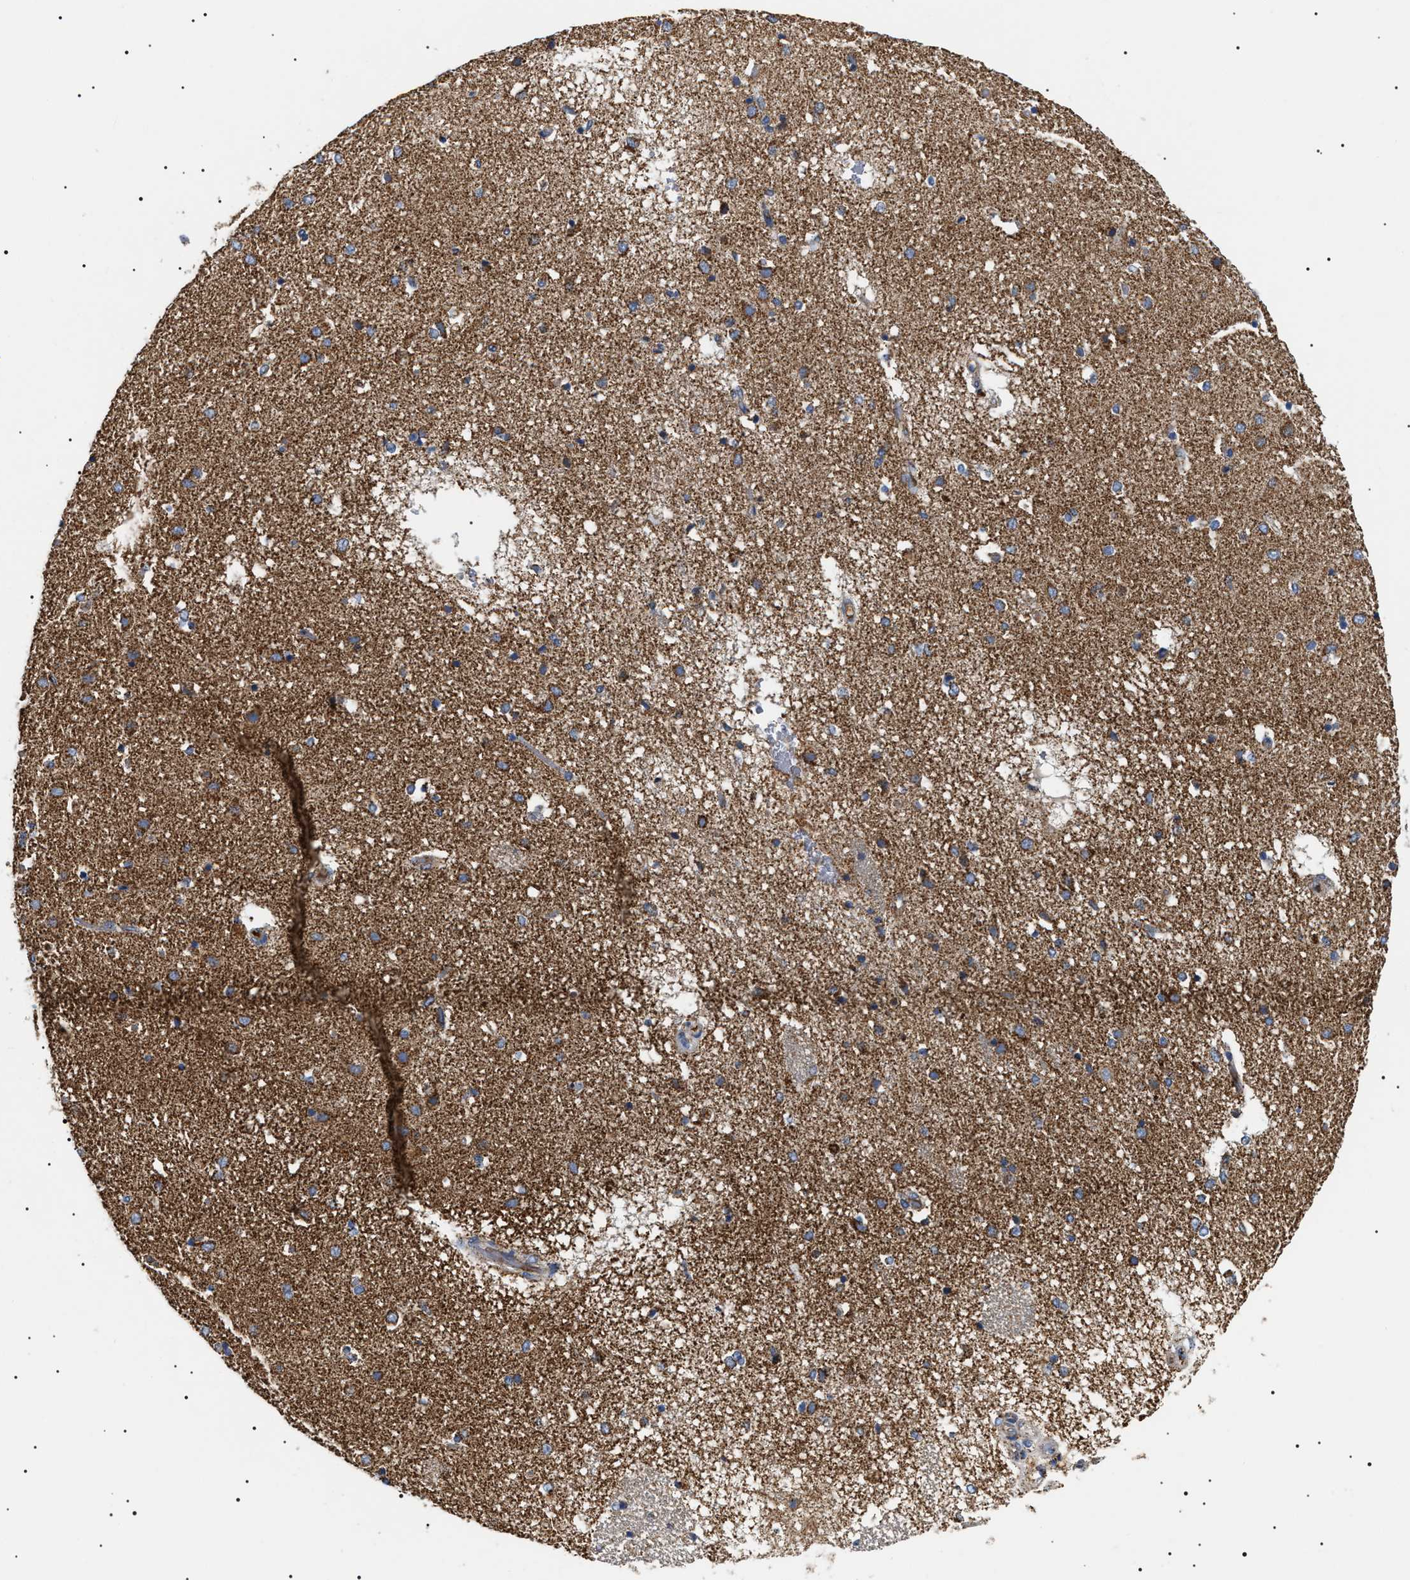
{"staining": {"intensity": "moderate", "quantity": ">75%", "location": "cytoplasmic/membranous"}, "tissue": "caudate", "cell_type": "Glial cells", "image_type": "normal", "snomed": [{"axis": "morphology", "description": "Normal tissue, NOS"}, {"axis": "topography", "description": "Lateral ventricle wall"}], "caption": "Immunohistochemistry (DAB (3,3'-diaminobenzidine)) staining of normal human caudate displays moderate cytoplasmic/membranous protein positivity in approximately >75% of glial cells. (IHC, brightfield microscopy, high magnification).", "gene": "OXSM", "patient": {"sex": "male", "age": 70}}